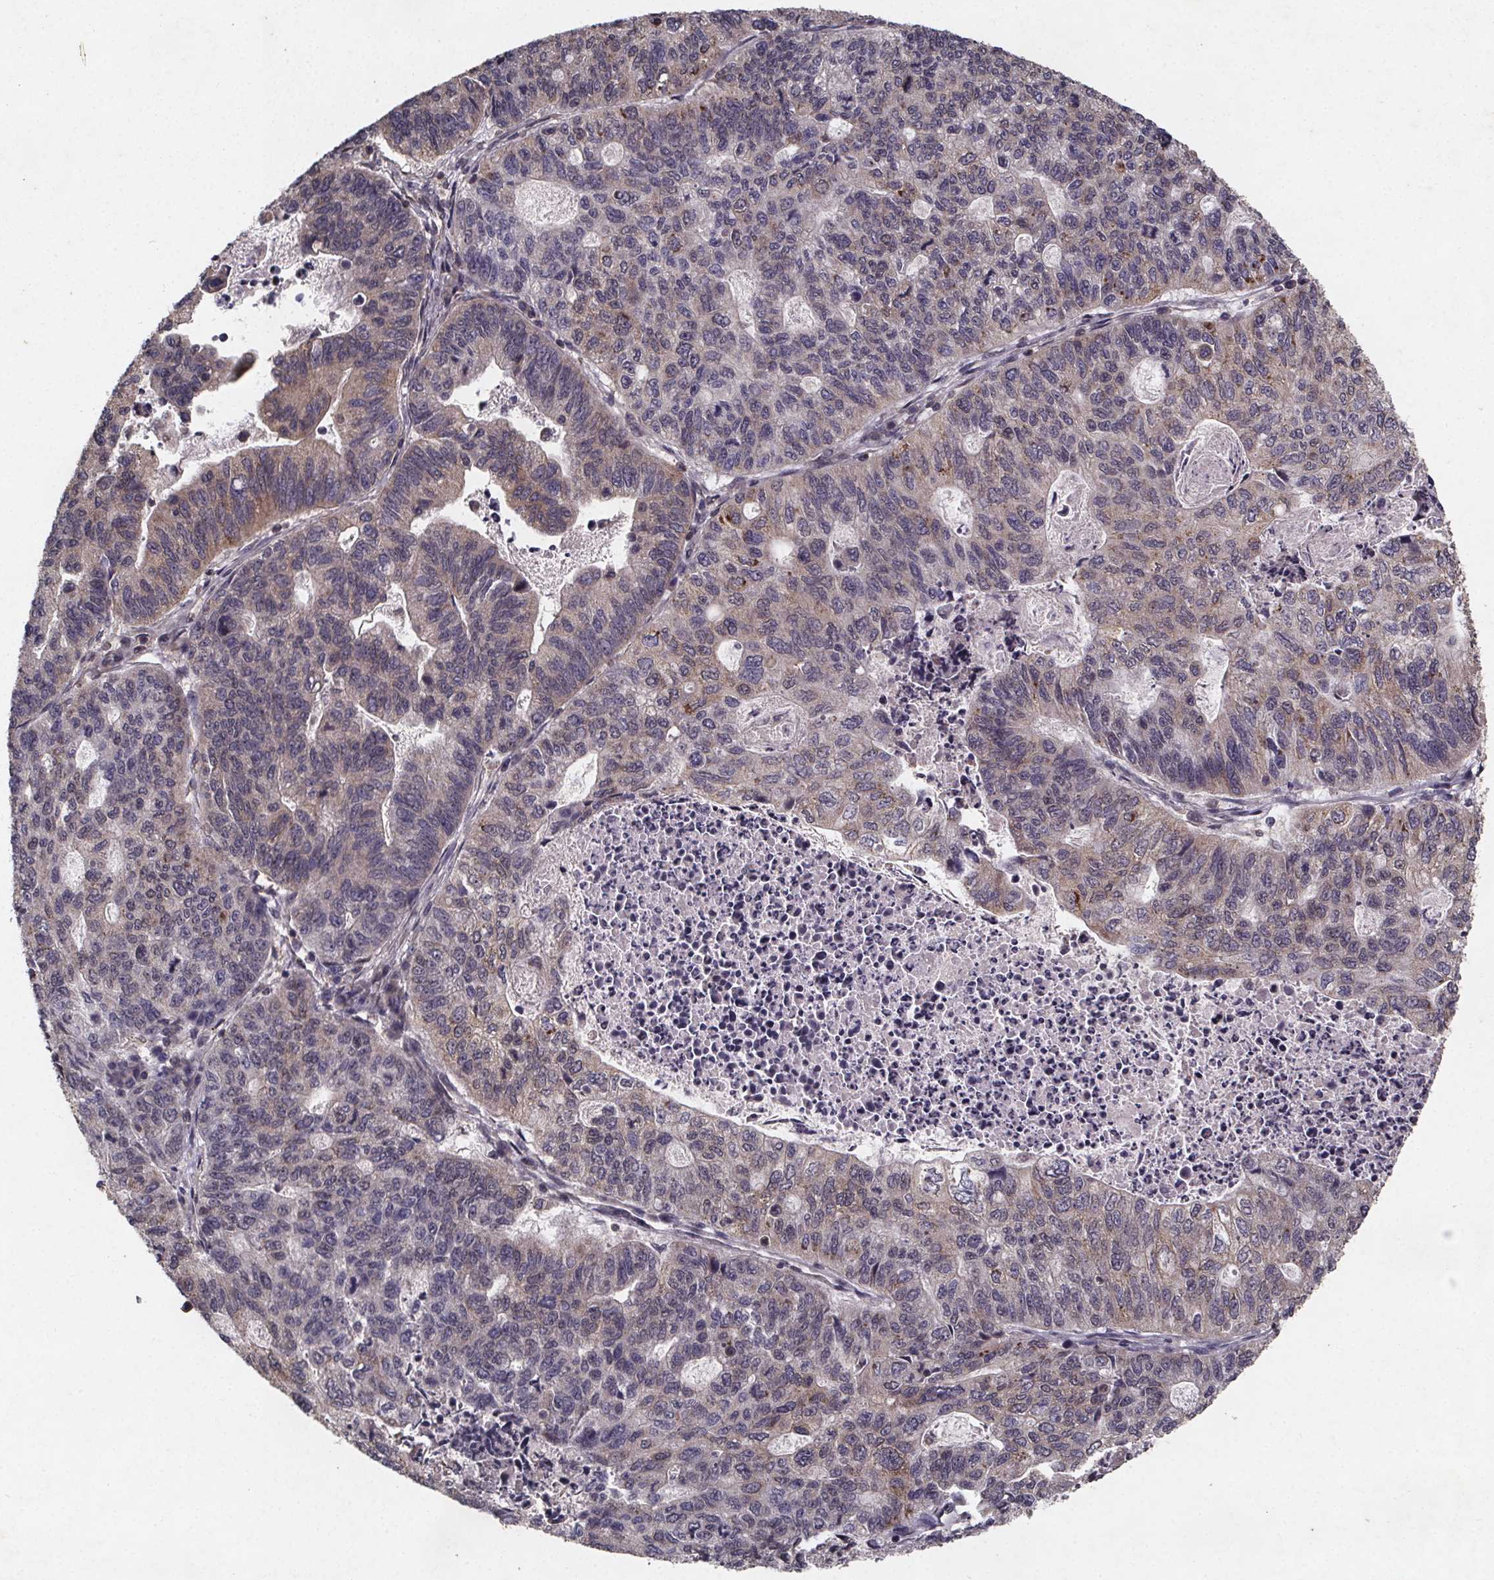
{"staining": {"intensity": "weak", "quantity": "<25%", "location": "cytoplasmic/membranous"}, "tissue": "stomach cancer", "cell_type": "Tumor cells", "image_type": "cancer", "snomed": [{"axis": "morphology", "description": "Adenocarcinoma, NOS"}, {"axis": "topography", "description": "Stomach, upper"}], "caption": "IHC image of neoplastic tissue: adenocarcinoma (stomach) stained with DAB displays no significant protein positivity in tumor cells.", "gene": "PIERCE2", "patient": {"sex": "female", "age": 67}}